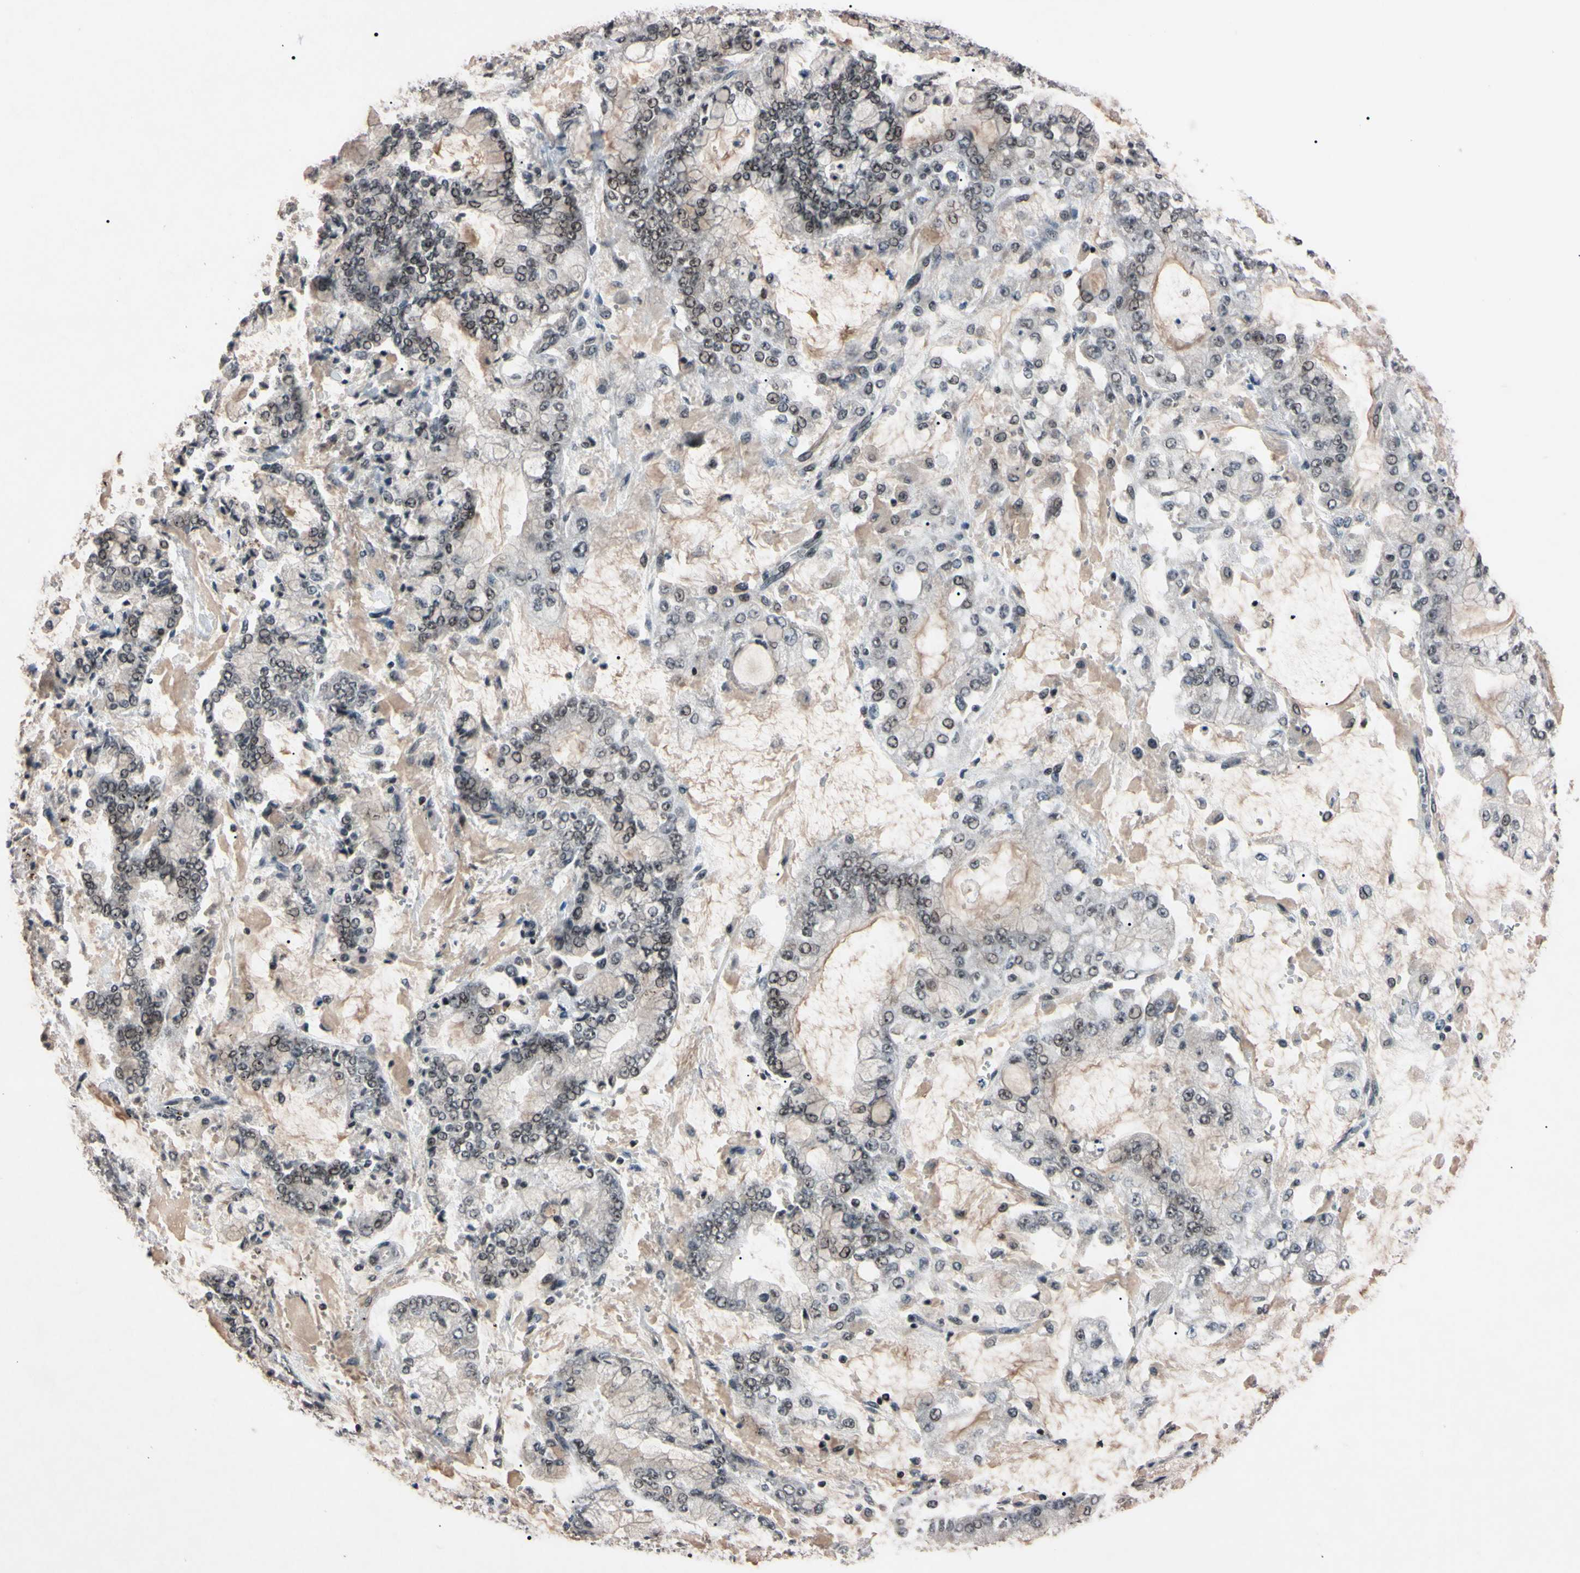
{"staining": {"intensity": "negative", "quantity": "none", "location": "none"}, "tissue": "stomach cancer", "cell_type": "Tumor cells", "image_type": "cancer", "snomed": [{"axis": "morphology", "description": "Adenocarcinoma, NOS"}, {"axis": "topography", "description": "Stomach"}], "caption": "Human adenocarcinoma (stomach) stained for a protein using IHC reveals no expression in tumor cells.", "gene": "YY1", "patient": {"sex": "male", "age": 76}}